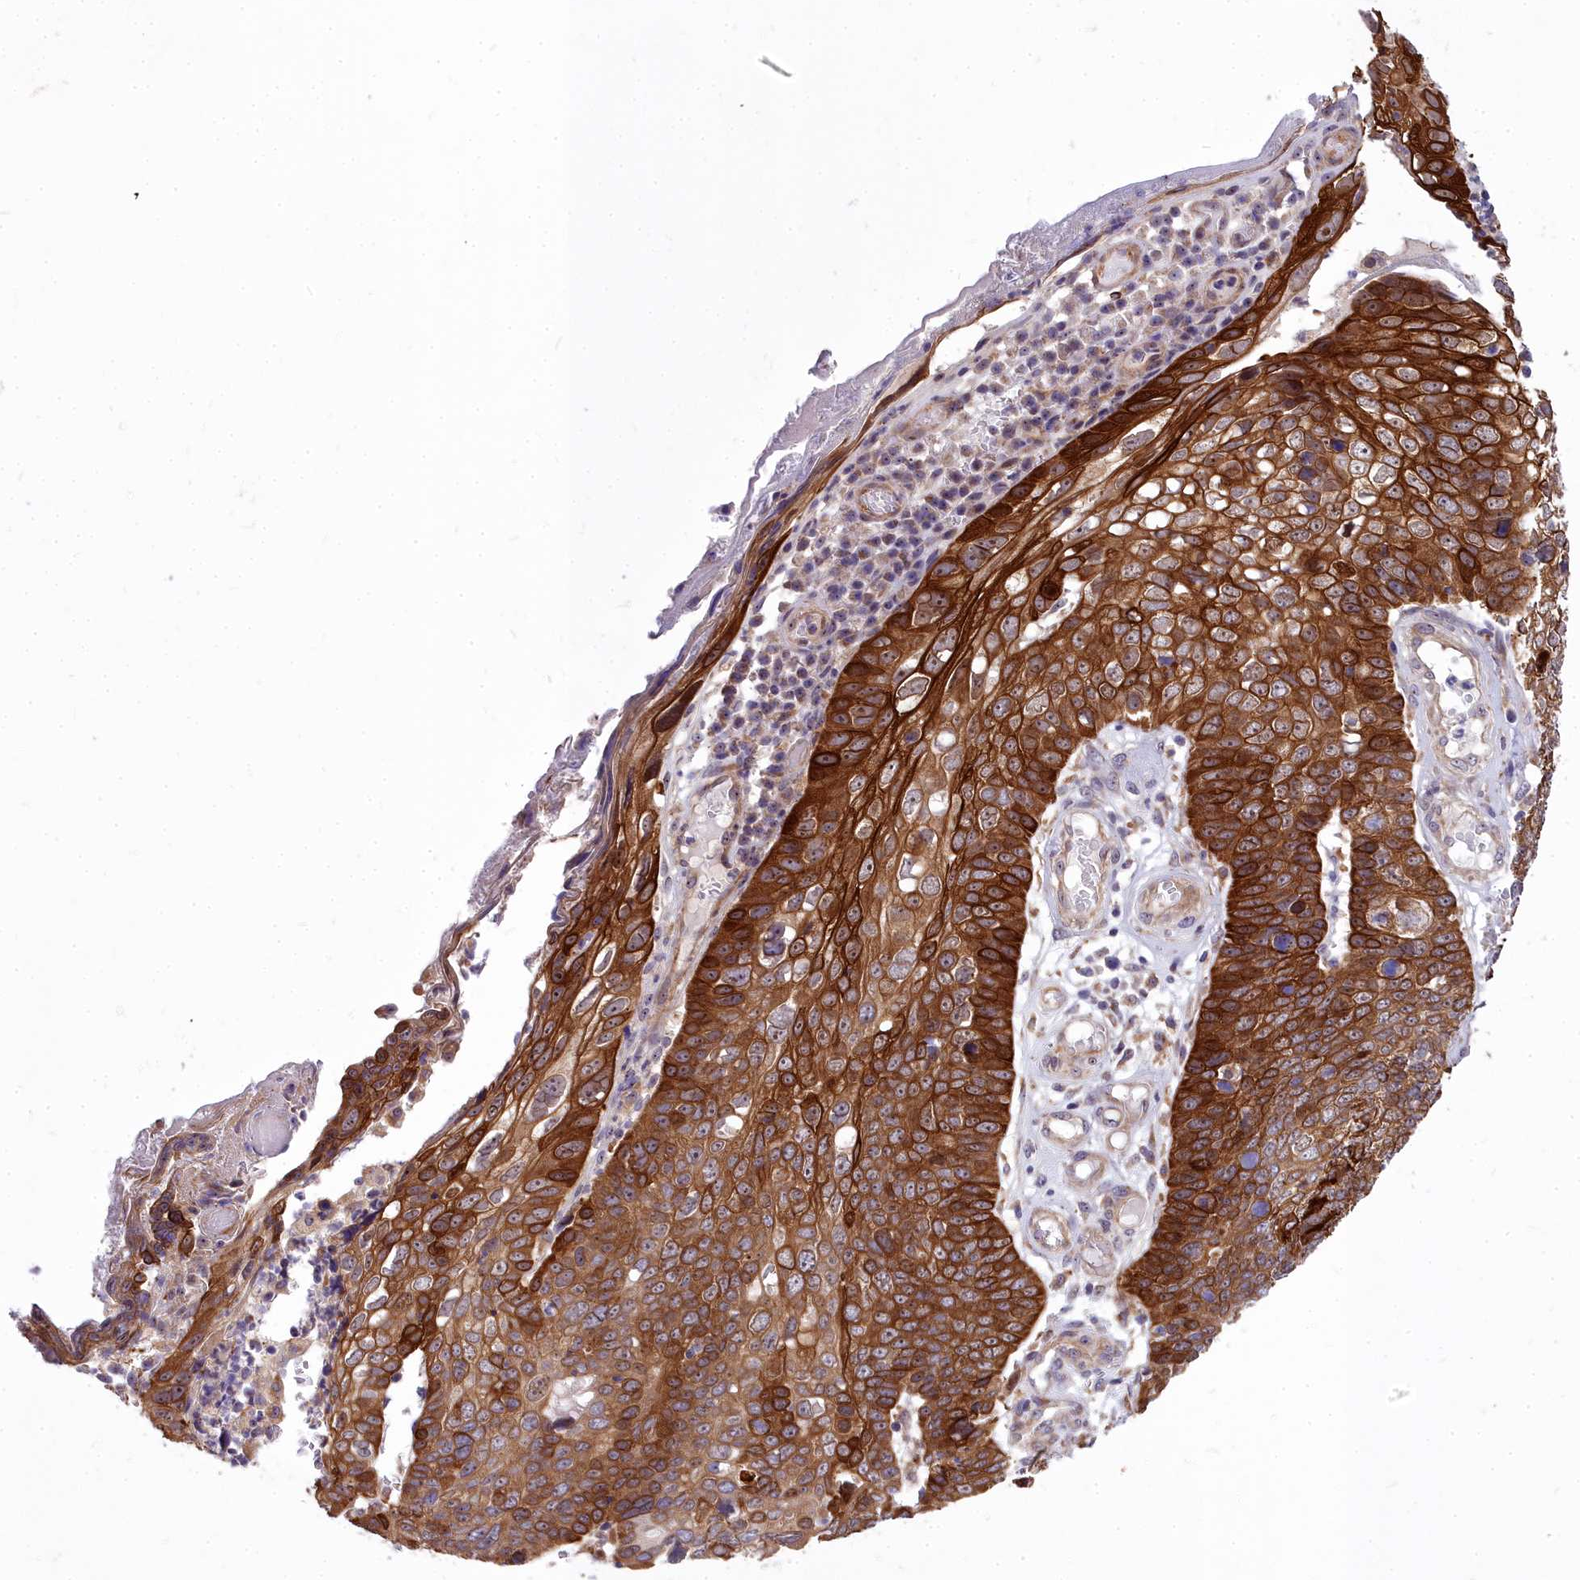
{"staining": {"intensity": "strong", "quantity": ">75%", "location": "cytoplasmic/membranous,nuclear"}, "tissue": "skin cancer", "cell_type": "Tumor cells", "image_type": "cancer", "snomed": [{"axis": "morphology", "description": "Squamous cell carcinoma, NOS"}, {"axis": "topography", "description": "Skin"}], "caption": "Protein expression analysis of skin squamous cell carcinoma exhibits strong cytoplasmic/membranous and nuclear expression in approximately >75% of tumor cells. (brown staining indicates protein expression, while blue staining denotes nuclei).", "gene": "ABCB8", "patient": {"sex": "male", "age": 71}}